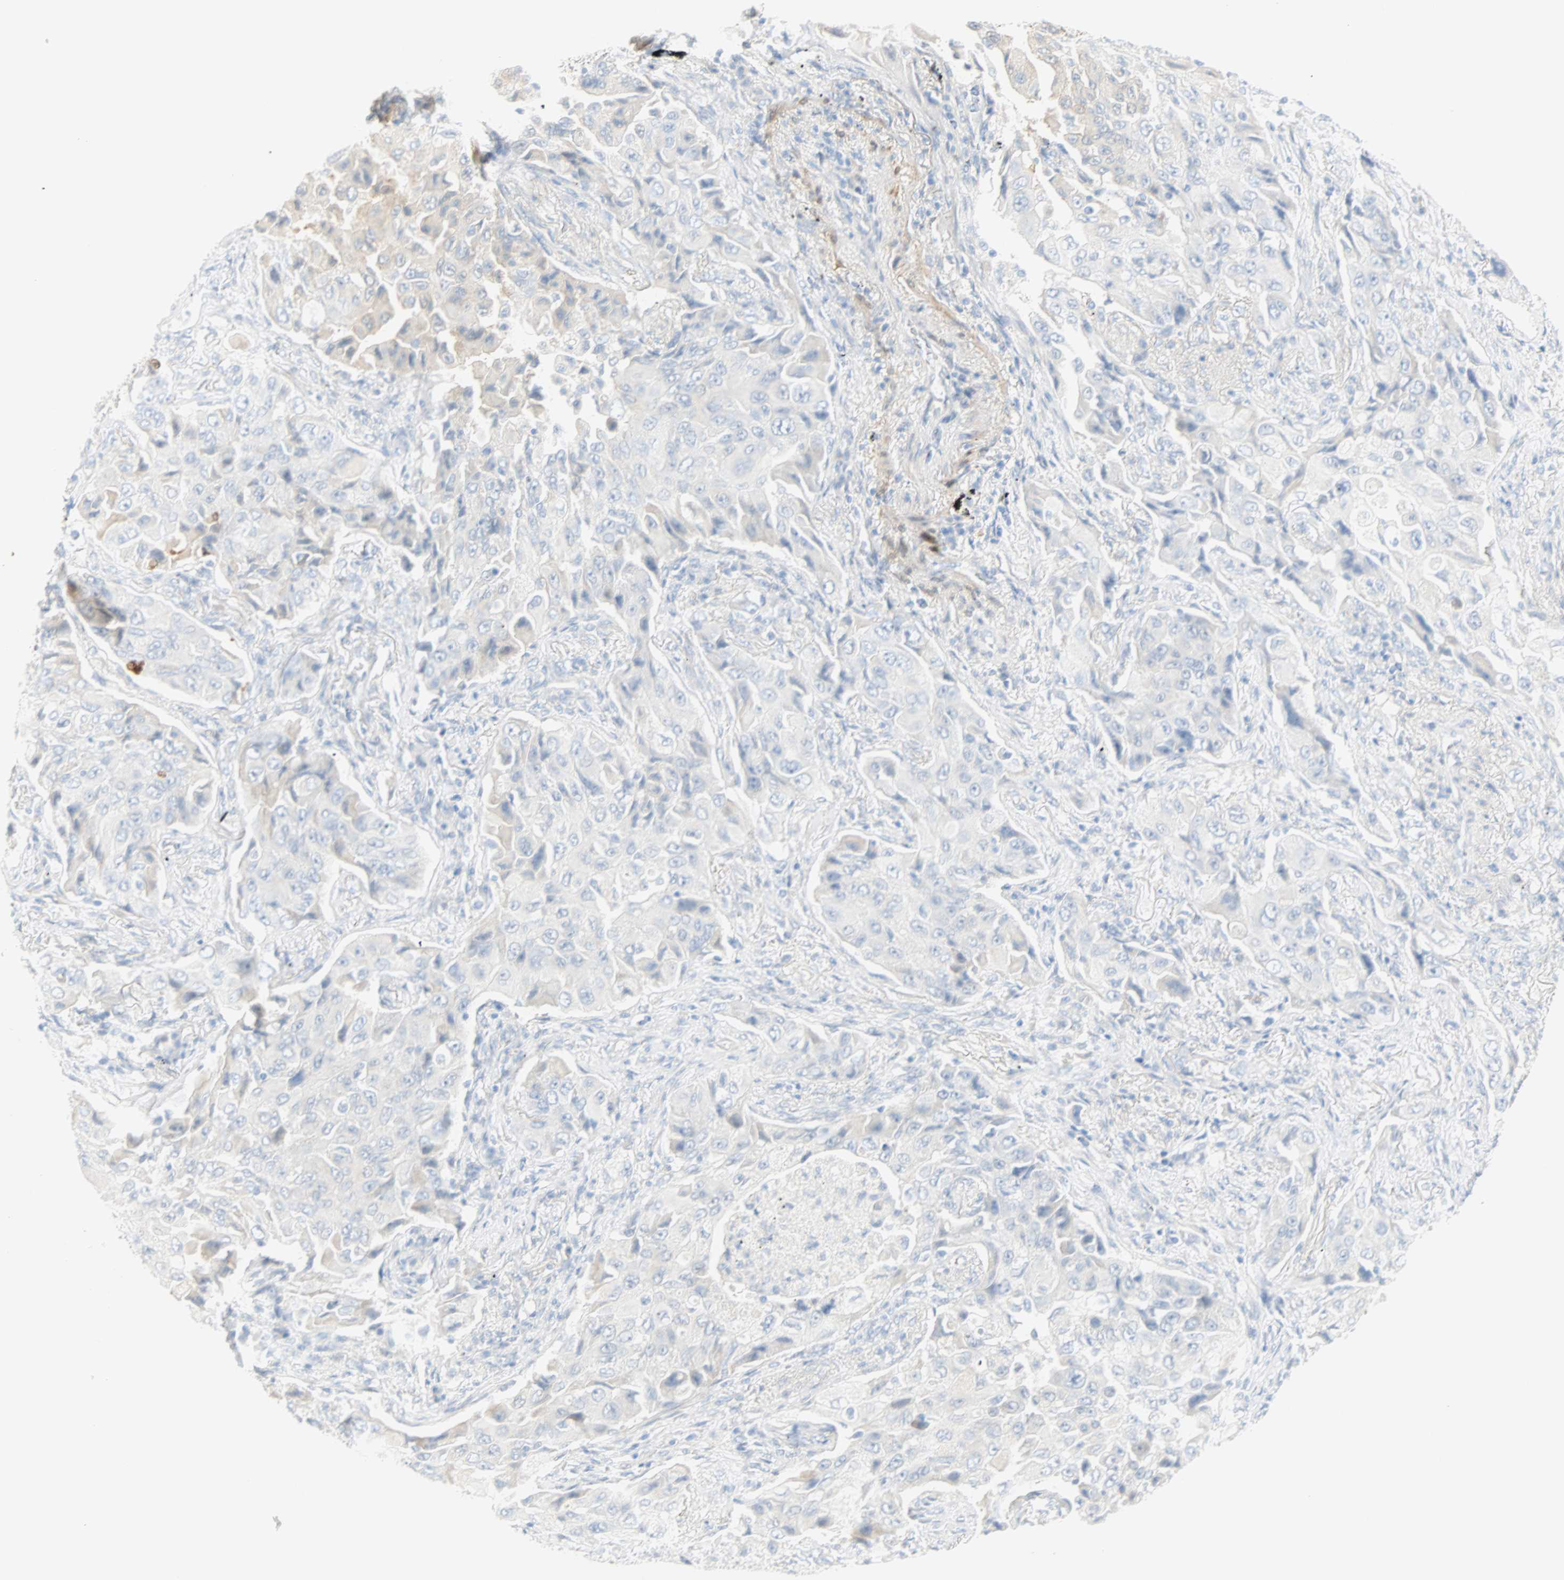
{"staining": {"intensity": "negative", "quantity": "none", "location": "none"}, "tissue": "lung cancer", "cell_type": "Tumor cells", "image_type": "cancer", "snomed": [{"axis": "morphology", "description": "Adenocarcinoma, NOS"}, {"axis": "topography", "description": "Lung"}], "caption": "The immunohistochemistry photomicrograph has no significant expression in tumor cells of lung cancer (adenocarcinoma) tissue.", "gene": "SELENBP1", "patient": {"sex": "female", "age": 65}}